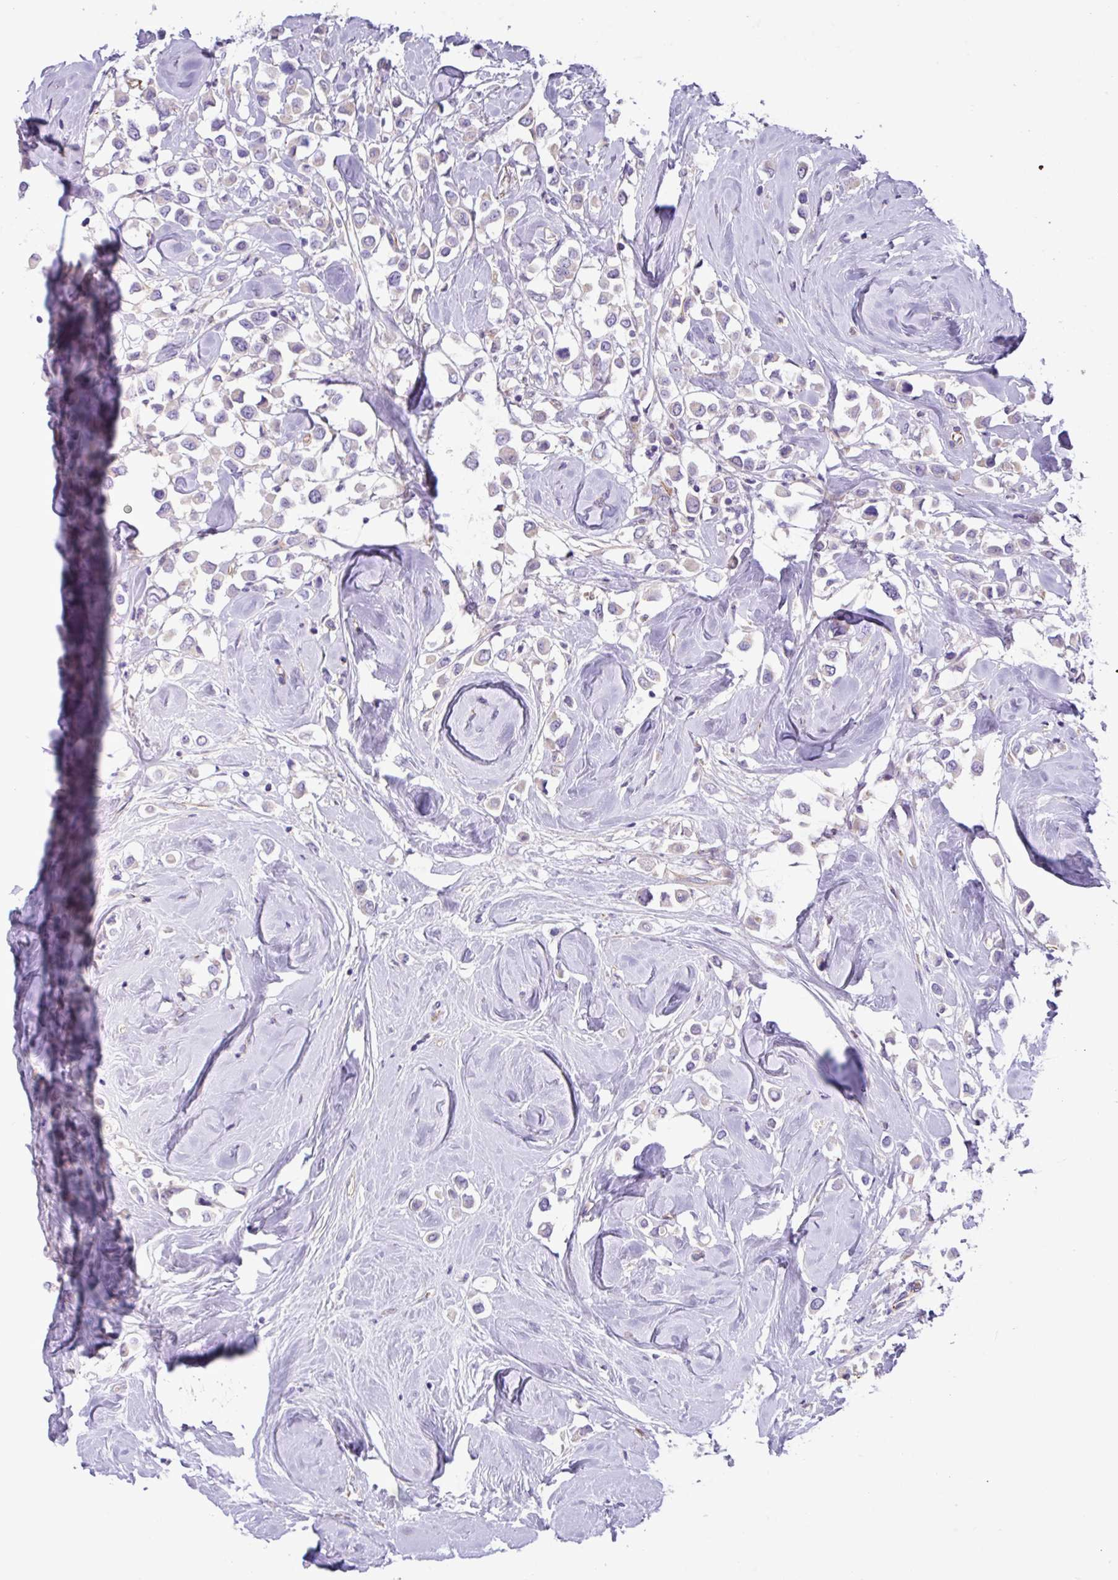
{"staining": {"intensity": "negative", "quantity": "none", "location": "none"}, "tissue": "breast cancer", "cell_type": "Tumor cells", "image_type": "cancer", "snomed": [{"axis": "morphology", "description": "Duct carcinoma"}, {"axis": "topography", "description": "Breast"}], "caption": "This is a micrograph of immunohistochemistry staining of invasive ductal carcinoma (breast), which shows no staining in tumor cells.", "gene": "MRM2", "patient": {"sex": "female", "age": 61}}